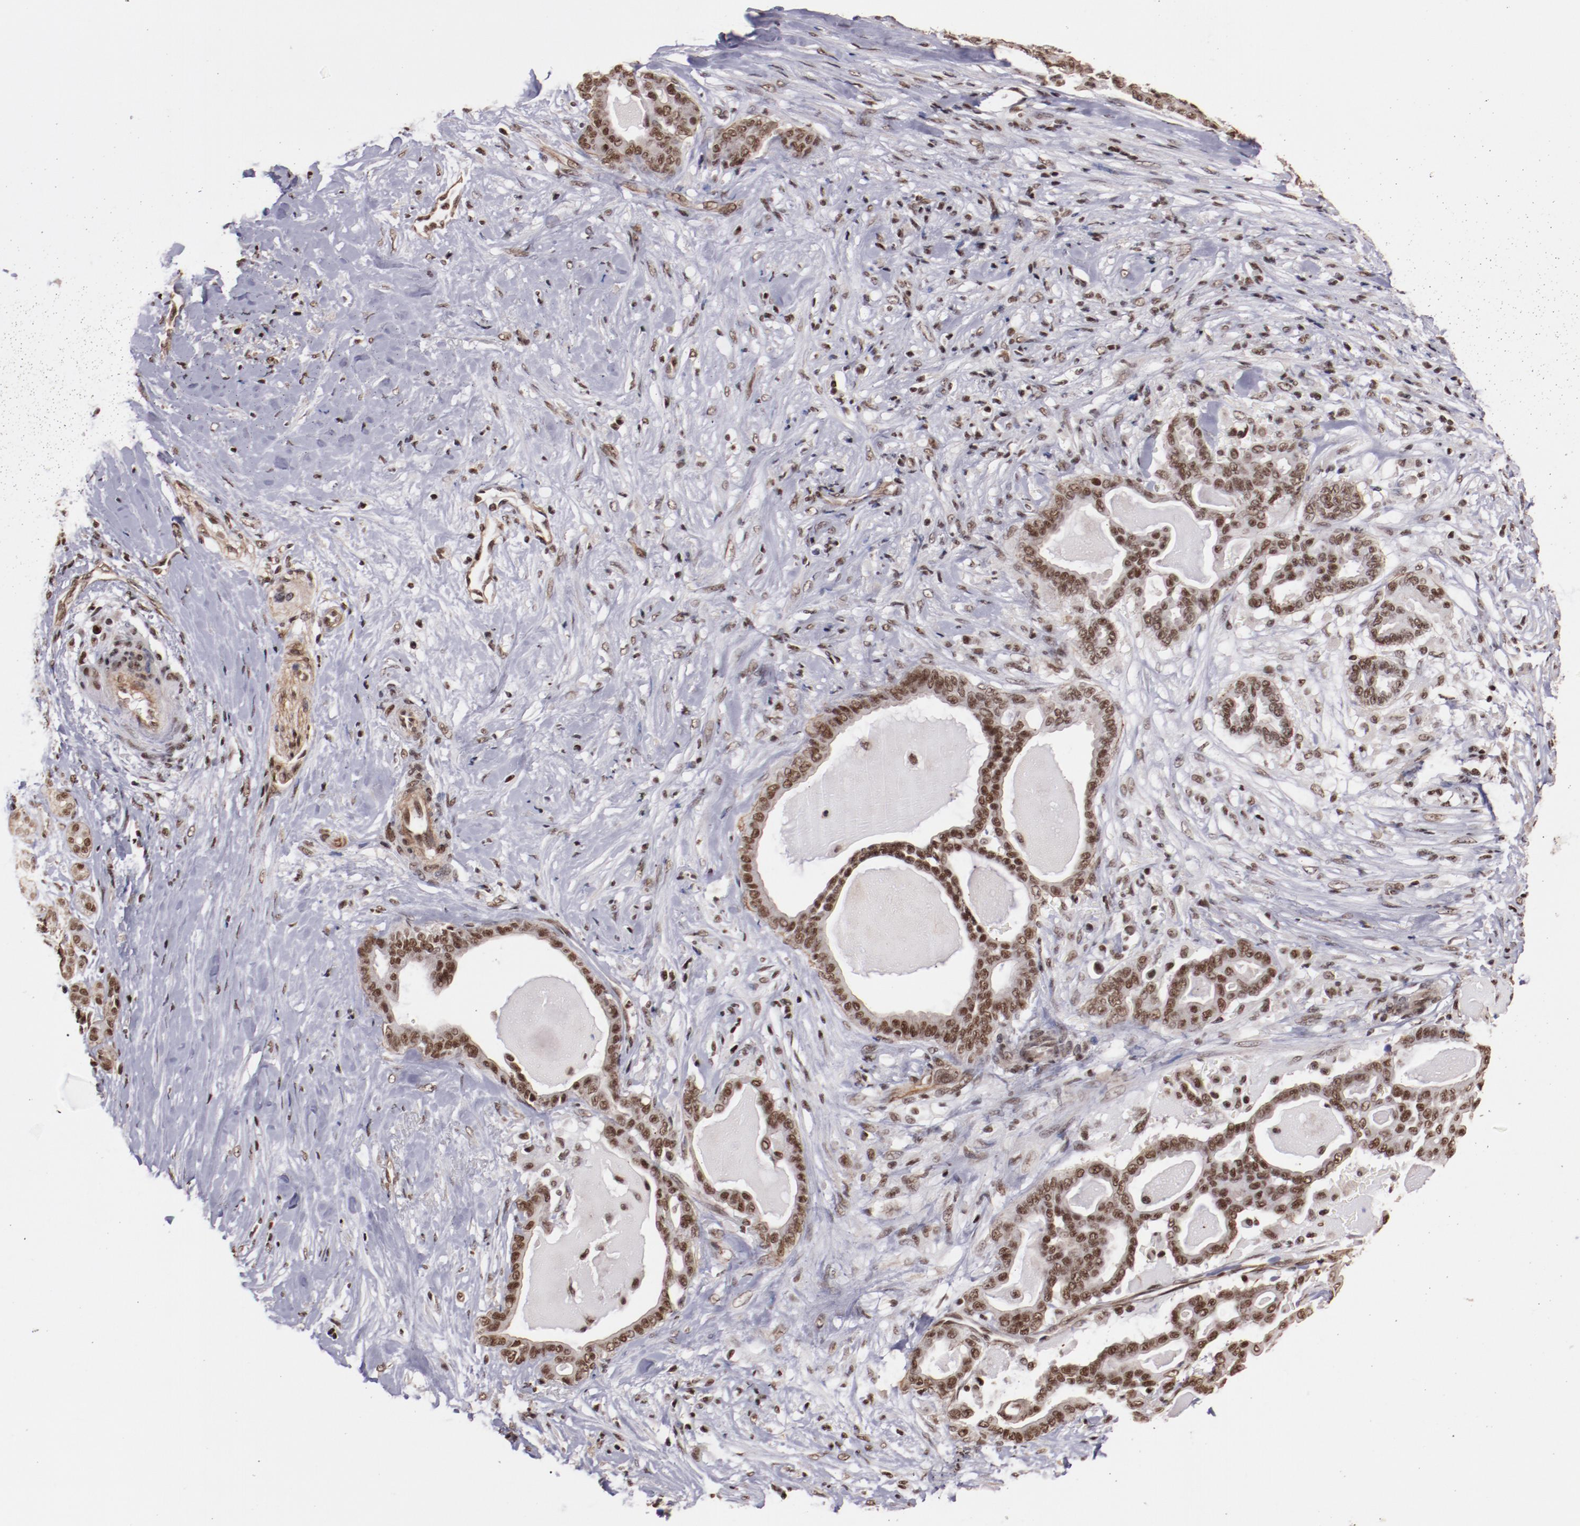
{"staining": {"intensity": "moderate", "quantity": ">75%", "location": "nuclear"}, "tissue": "pancreatic cancer", "cell_type": "Tumor cells", "image_type": "cancer", "snomed": [{"axis": "morphology", "description": "Adenocarcinoma, NOS"}, {"axis": "topography", "description": "Pancreas"}], "caption": "IHC photomicrograph of human pancreatic cancer (adenocarcinoma) stained for a protein (brown), which displays medium levels of moderate nuclear expression in approximately >75% of tumor cells.", "gene": "STAG2", "patient": {"sex": "male", "age": 63}}